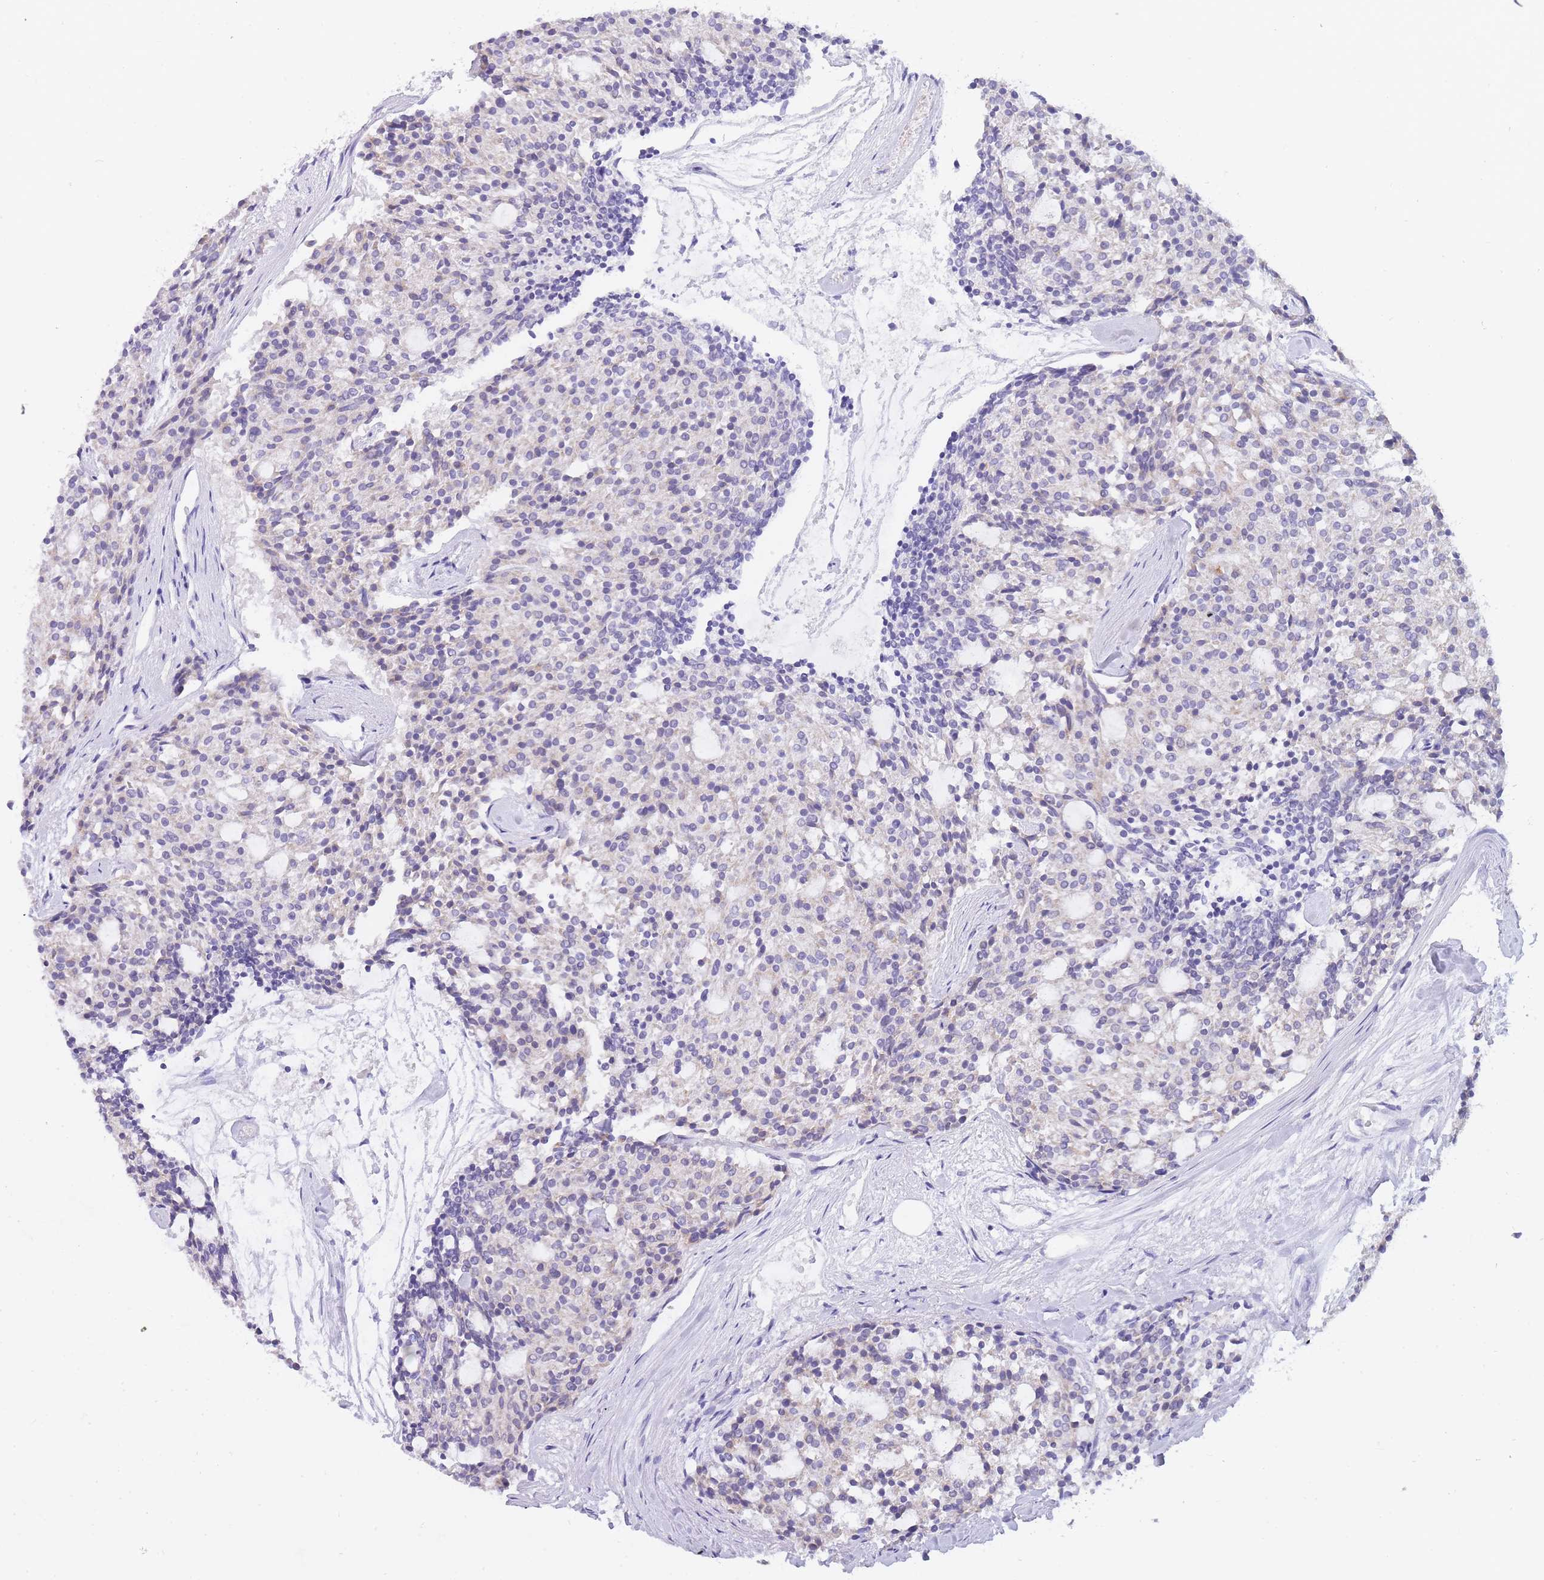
{"staining": {"intensity": "negative", "quantity": "none", "location": "none"}, "tissue": "carcinoid", "cell_type": "Tumor cells", "image_type": "cancer", "snomed": [{"axis": "morphology", "description": "Carcinoid, malignant, NOS"}, {"axis": "topography", "description": "Pancreas"}], "caption": "Protein analysis of carcinoid shows no significant positivity in tumor cells.", "gene": "FRAT2", "patient": {"sex": "female", "age": 54}}